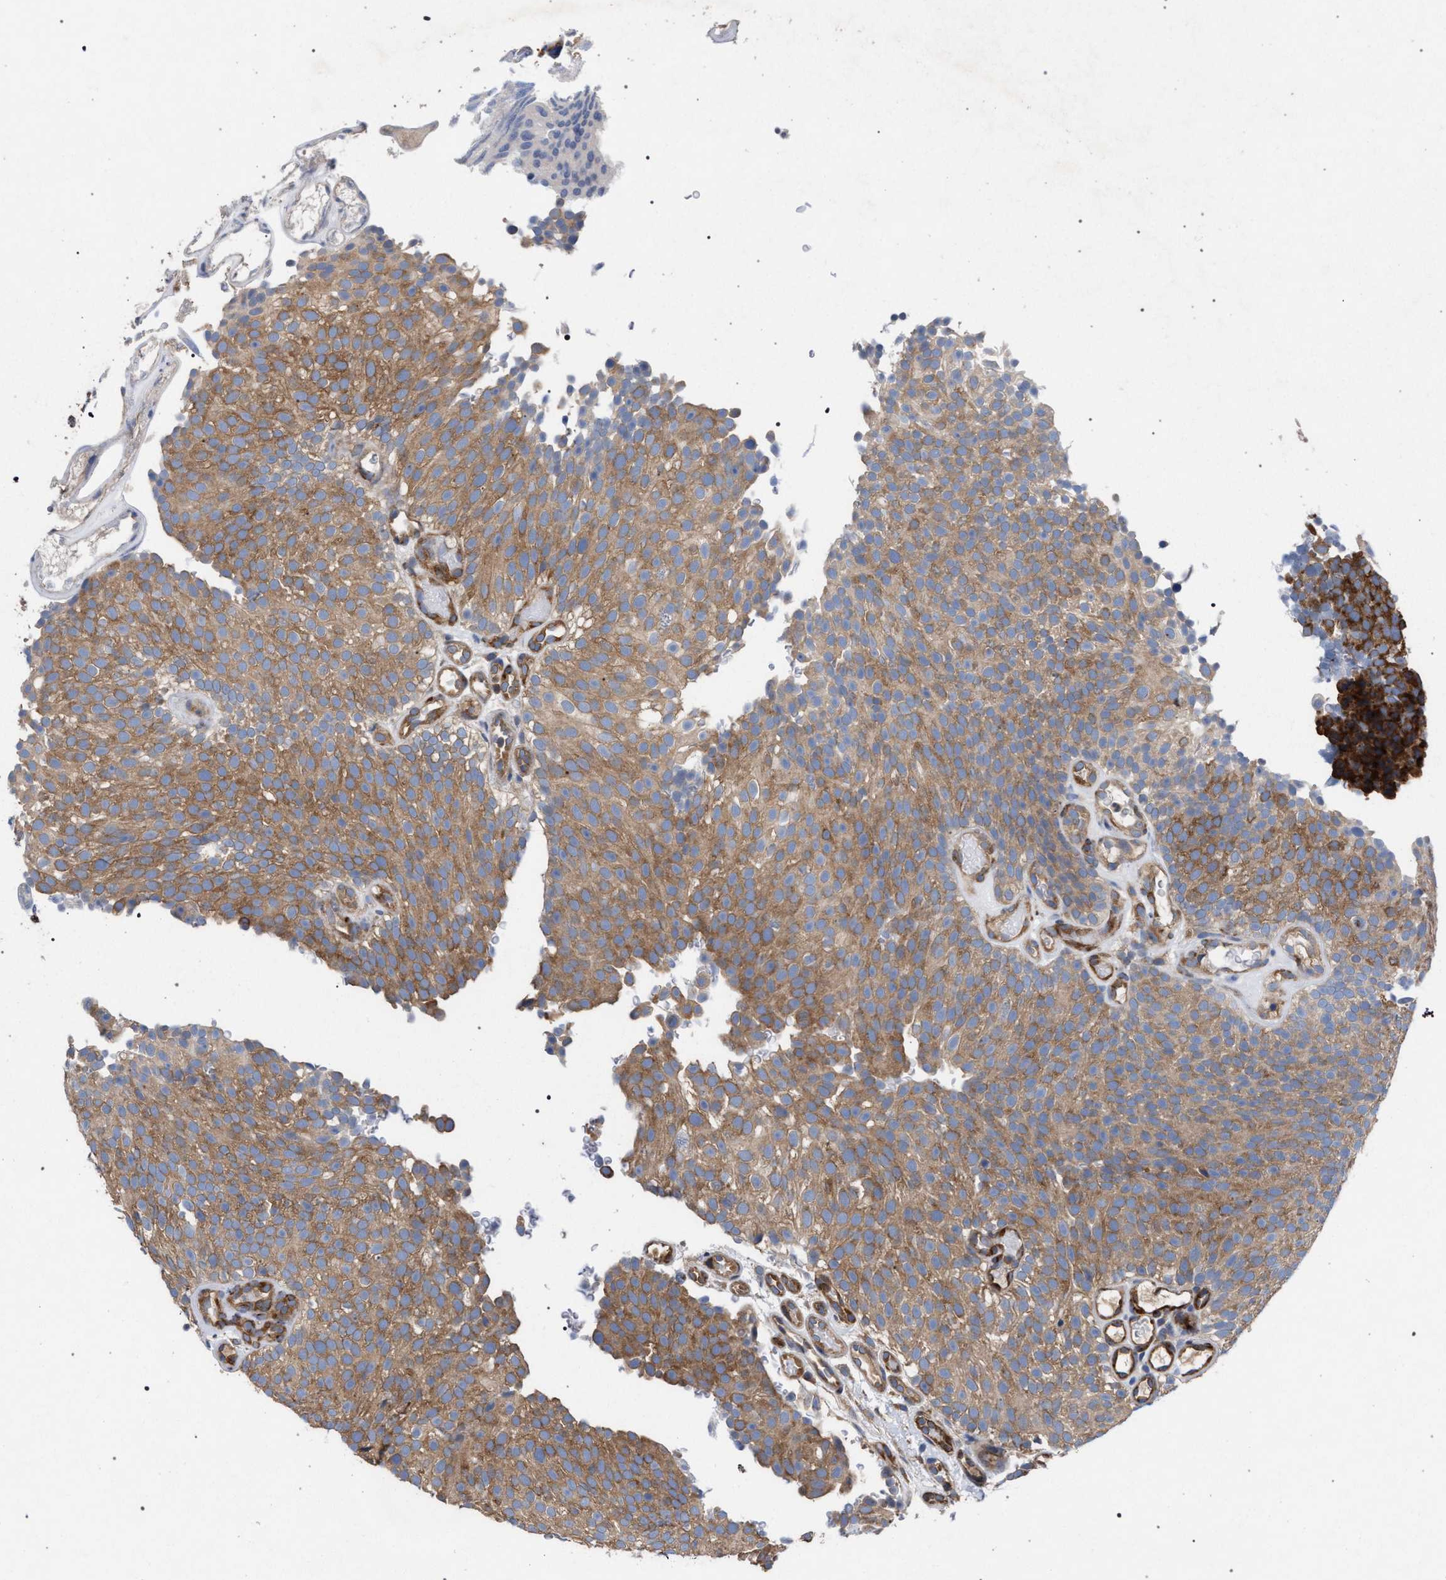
{"staining": {"intensity": "moderate", "quantity": ">75%", "location": "cytoplasmic/membranous"}, "tissue": "urothelial cancer", "cell_type": "Tumor cells", "image_type": "cancer", "snomed": [{"axis": "morphology", "description": "Urothelial carcinoma, Low grade"}, {"axis": "topography", "description": "Urinary bladder"}], "caption": "This micrograph shows immunohistochemistry staining of urothelial cancer, with medium moderate cytoplasmic/membranous positivity in about >75% of tumor cells.", "gene": "CDR2L", "patient": {"sex": "male", "age": 78}}